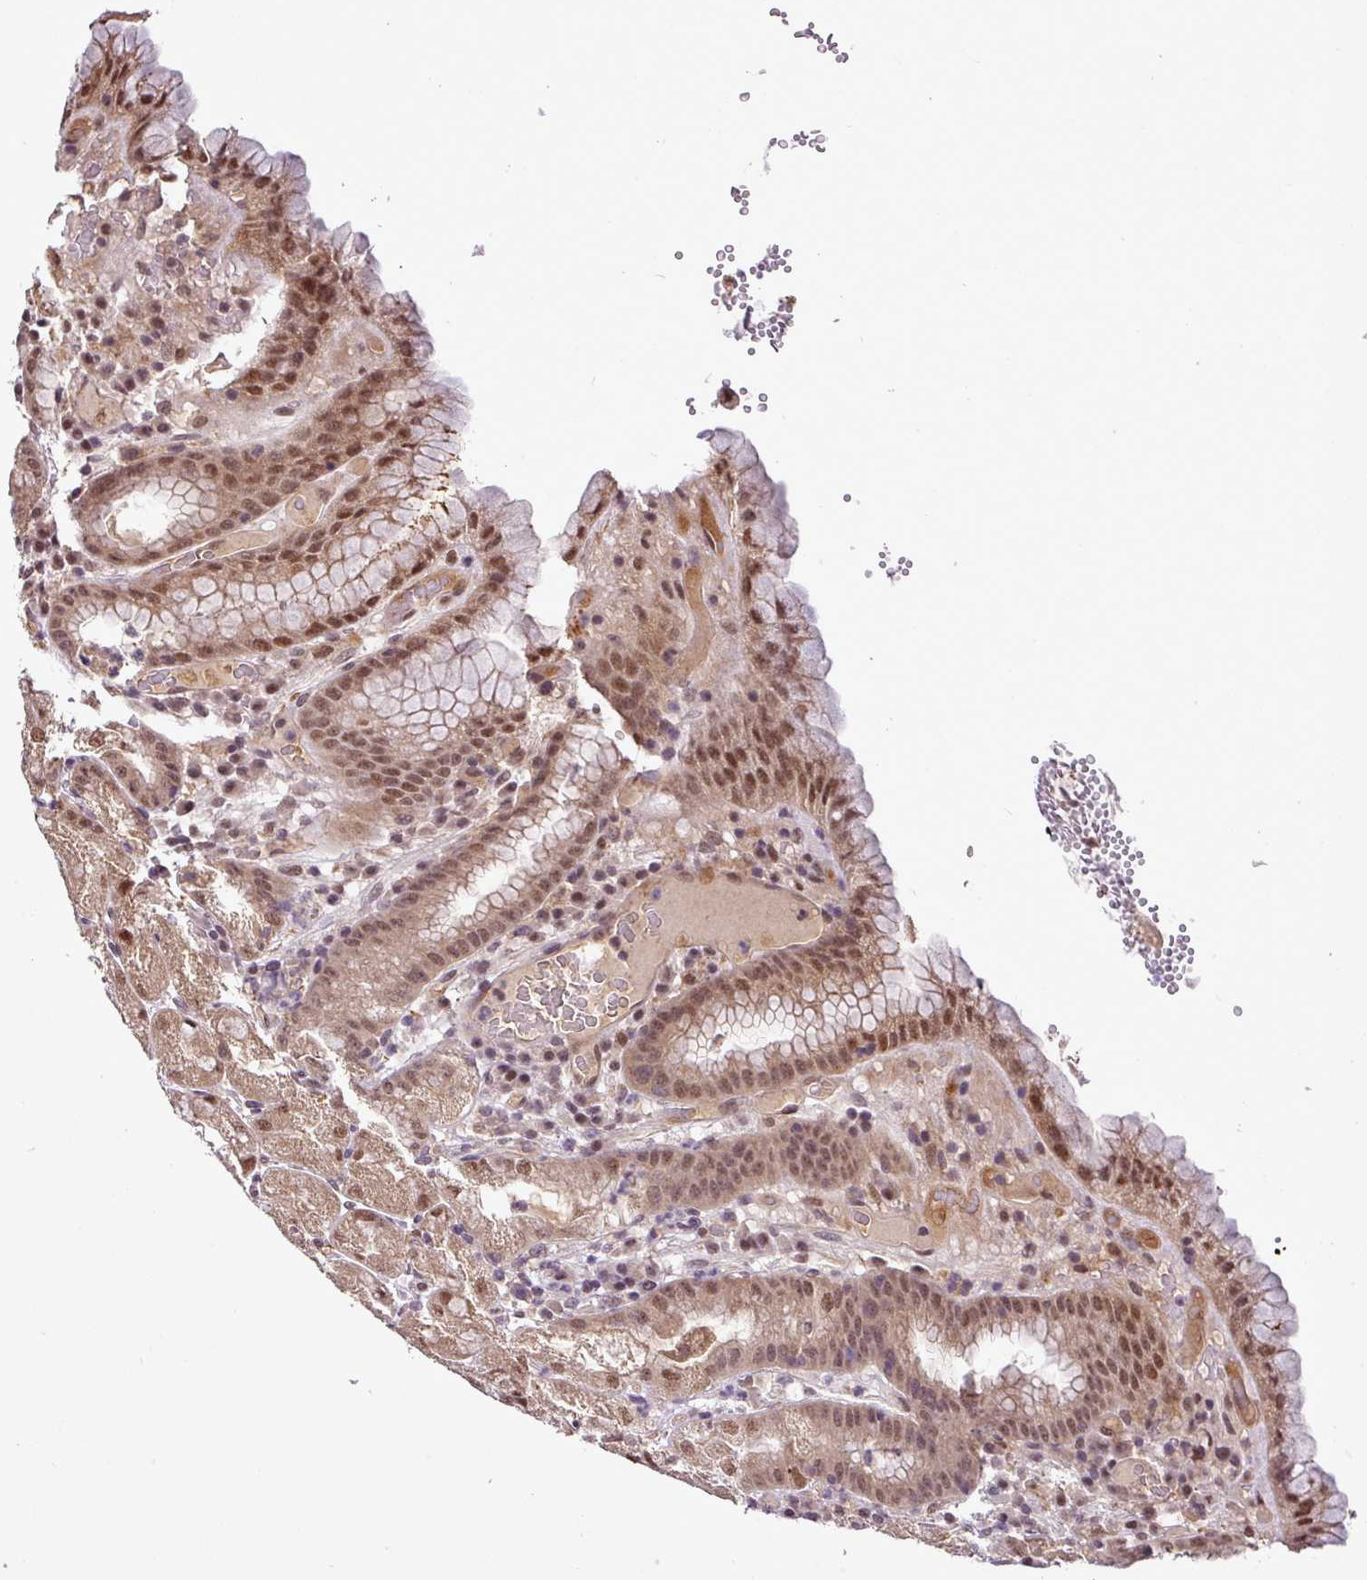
{"staining": {"intensity": "moderate", "quantity": ">75%", "location": "cytoplasmic/membranous,nuclear"}, "tissue": "stomach", "cell_type": "Glandular cells", "image_type": "normal", "snomed": [{"axis": "morphology", "description": "Normal tissue, NOS"}, {"axis": "topography", "description": "Stomach, upper"}], "caption": "DAB (3,3'-diaminobenzidine) immunohistochemical staining of normal stomach demonstrates moderate cytoplasmic/membranous,nuclear protein expression in approximately >75% of glandular cells.", "gene": "MFHAS1", "patient": {"sex": "male", "age": 52}}